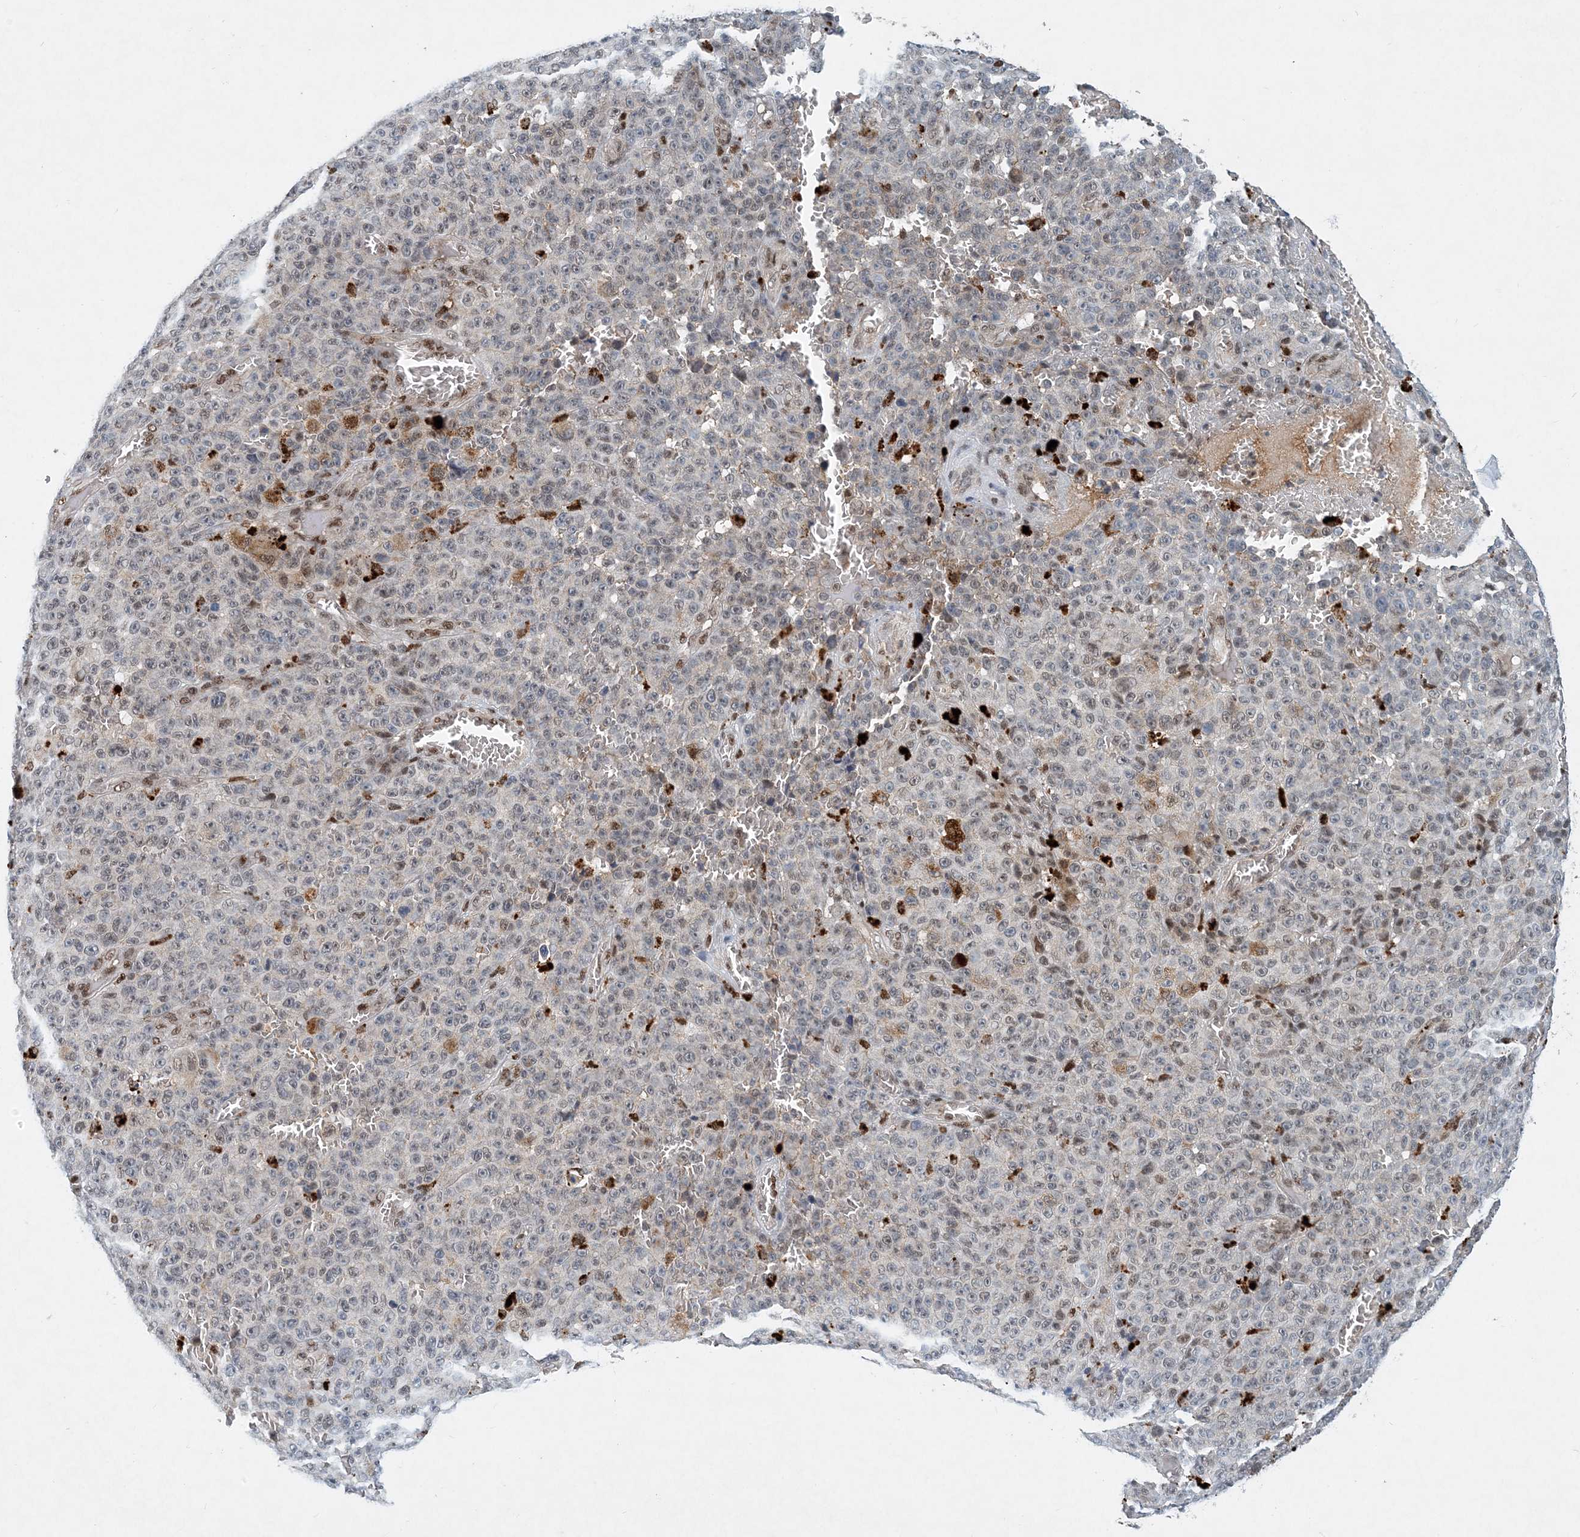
{"staining": {"intensity": "negative", "quantity": "none", "location": "none"}, "tissue": "melanoma", "cell_type": "Tumor cells", "image_type": "cancer", "snomed": [{"axis": "morphology", "description": "Malignant melanoma, NOS"}, {"axis": "topography", "description": "Skin"}], "caption": "Tumor cells are negative for protein expression in human melanoma. (Brightfield microscopy of DAB IHC at high magnification).", "gene": "KPNA4", "patient": {"sex": "female", "age": 82}}